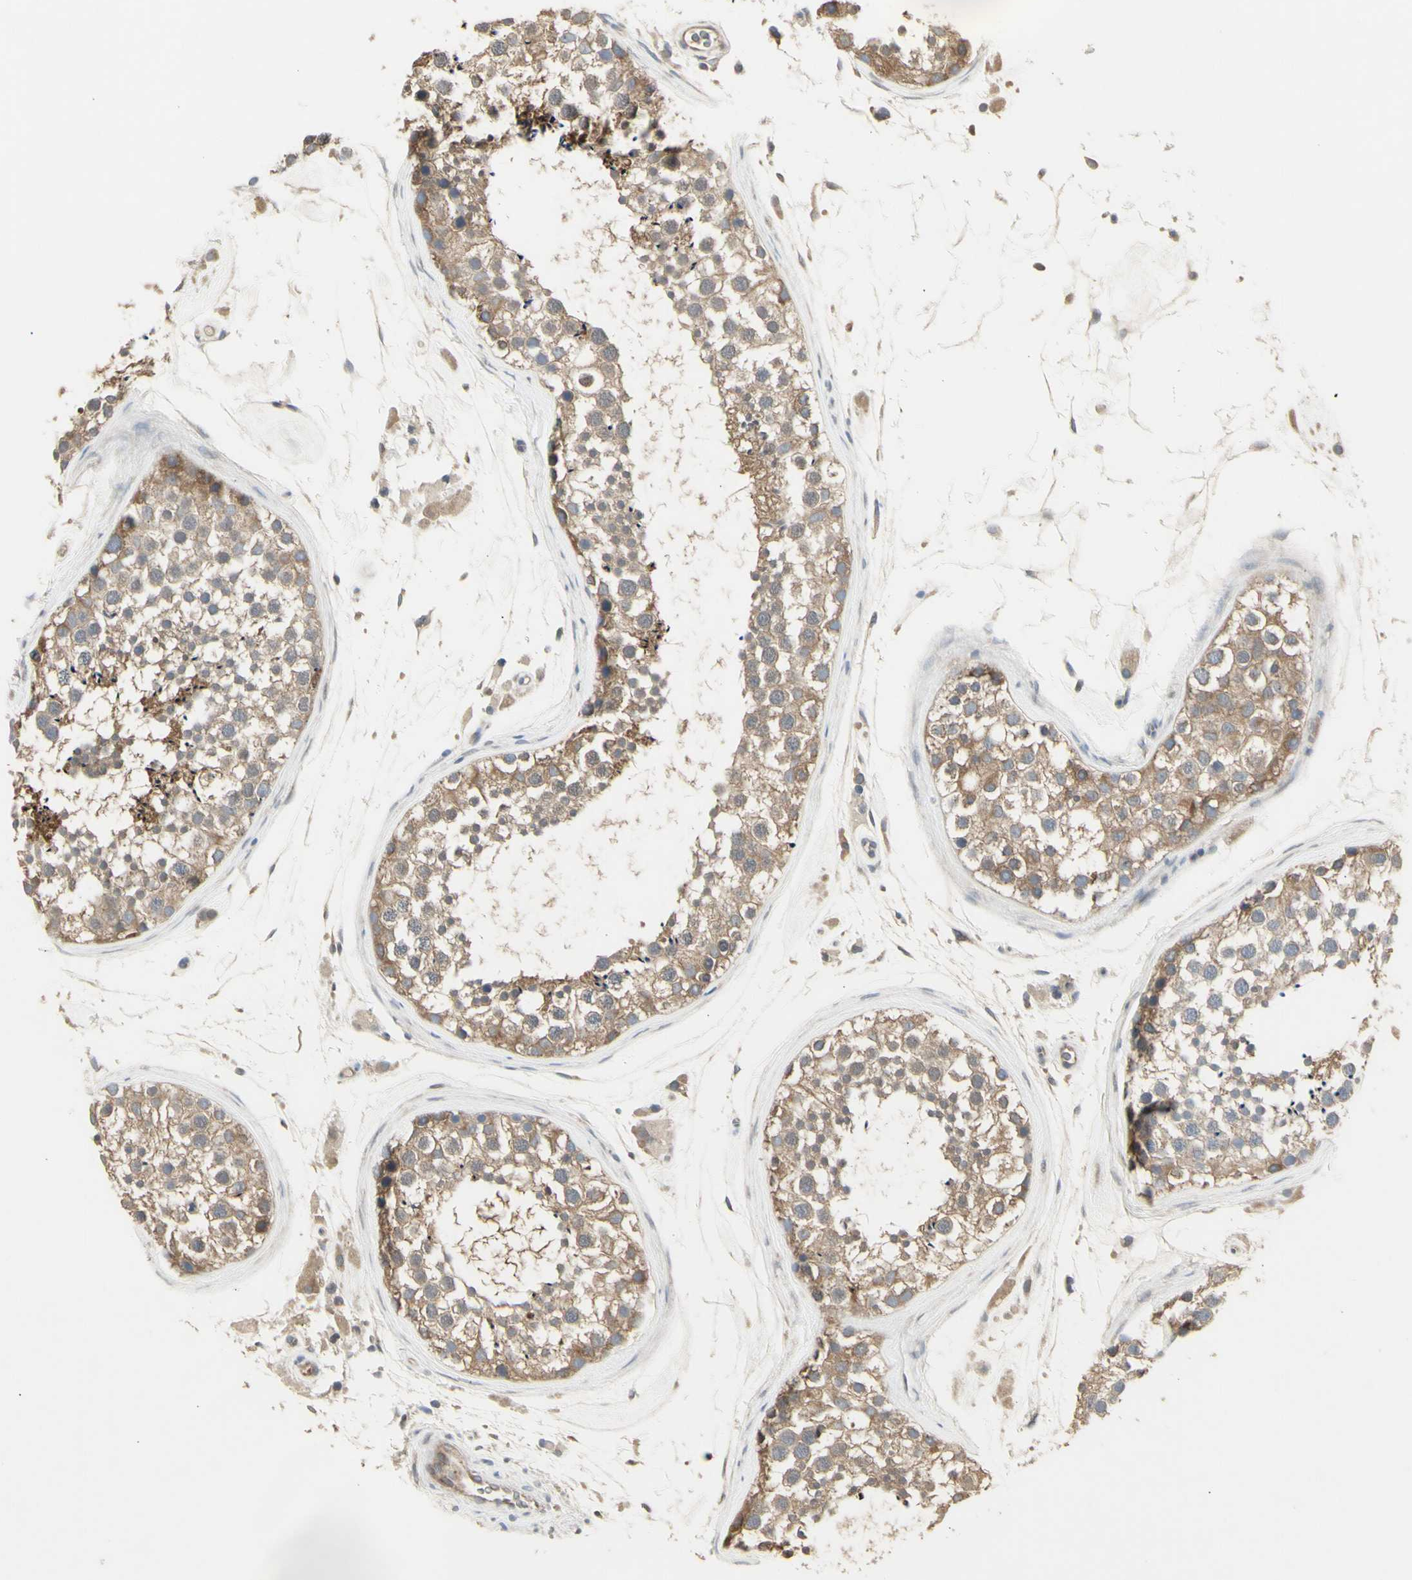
{"staining": {"intensity": "moderate", "quantity": ">75%", "location": "cytoplasmic/membranous"}, "tissue": "testis", "cell_type": "Cells in seminiferous ducts", "image_type": "normal", "snomed": [{"axis": "morphology", "description": "Normal tissue, NOS"}, {"axis": "topography", "description": "Testis"}], "caption": "Protein analysis of unremarkable testis displays moderate cytoplasmic/membranous positivity in approximately >75% of cells in seminiferous ducts. The staining was performed using DAB (3,3'-diaminobenzidine), with brown indicating positive protein expression. Nuclei are stained blue with hematoxylin.", "gene": "CHURC1", "patient": {"sex": "male", "age": 46}}